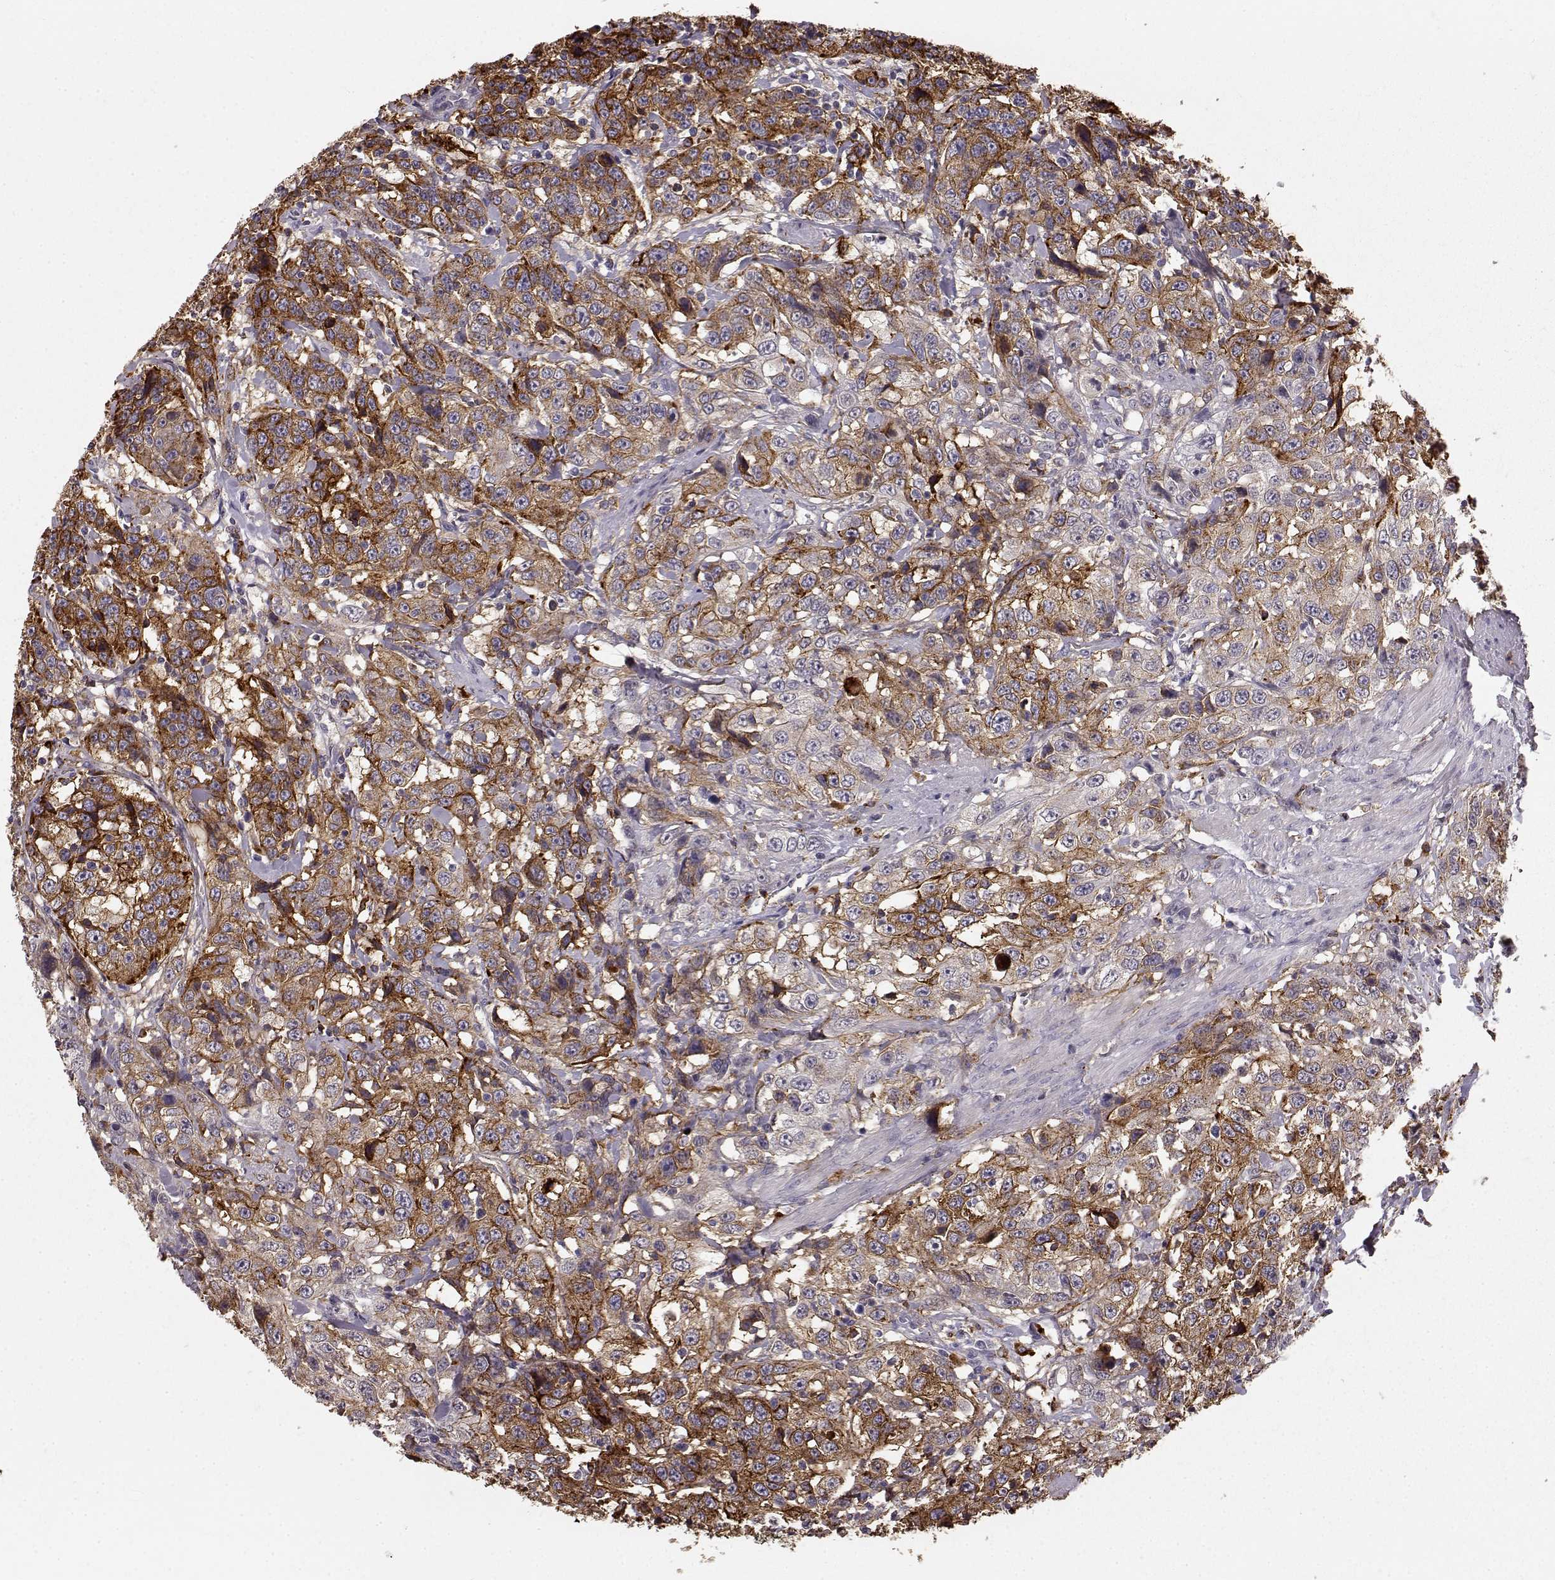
{"staining": {"intensity": "moderate", "quantity": ">75%", "location": "cytoplasmic/membranous"}, "tissue": "urothelial cancer", "cell_type": "Tumor cells", "image_type": "cancer", "snomed": [{"axis": "morphology", "description": "Urothelial carcinoma, NOS"}, {"axis": "morphology", "description": "Urothelial carcinoma, High grade"}, {"axis": "topography", "description": "Urinary bladder"}], "caption": "Urothelial carcinoma (high-grade) stained for a protein (brown) shows moderate cytoplasmic/membranous positive positivity in about >75% of tumor cells.", "gene": "CCNF", "patient": {"sex": "female", "age": 73}}